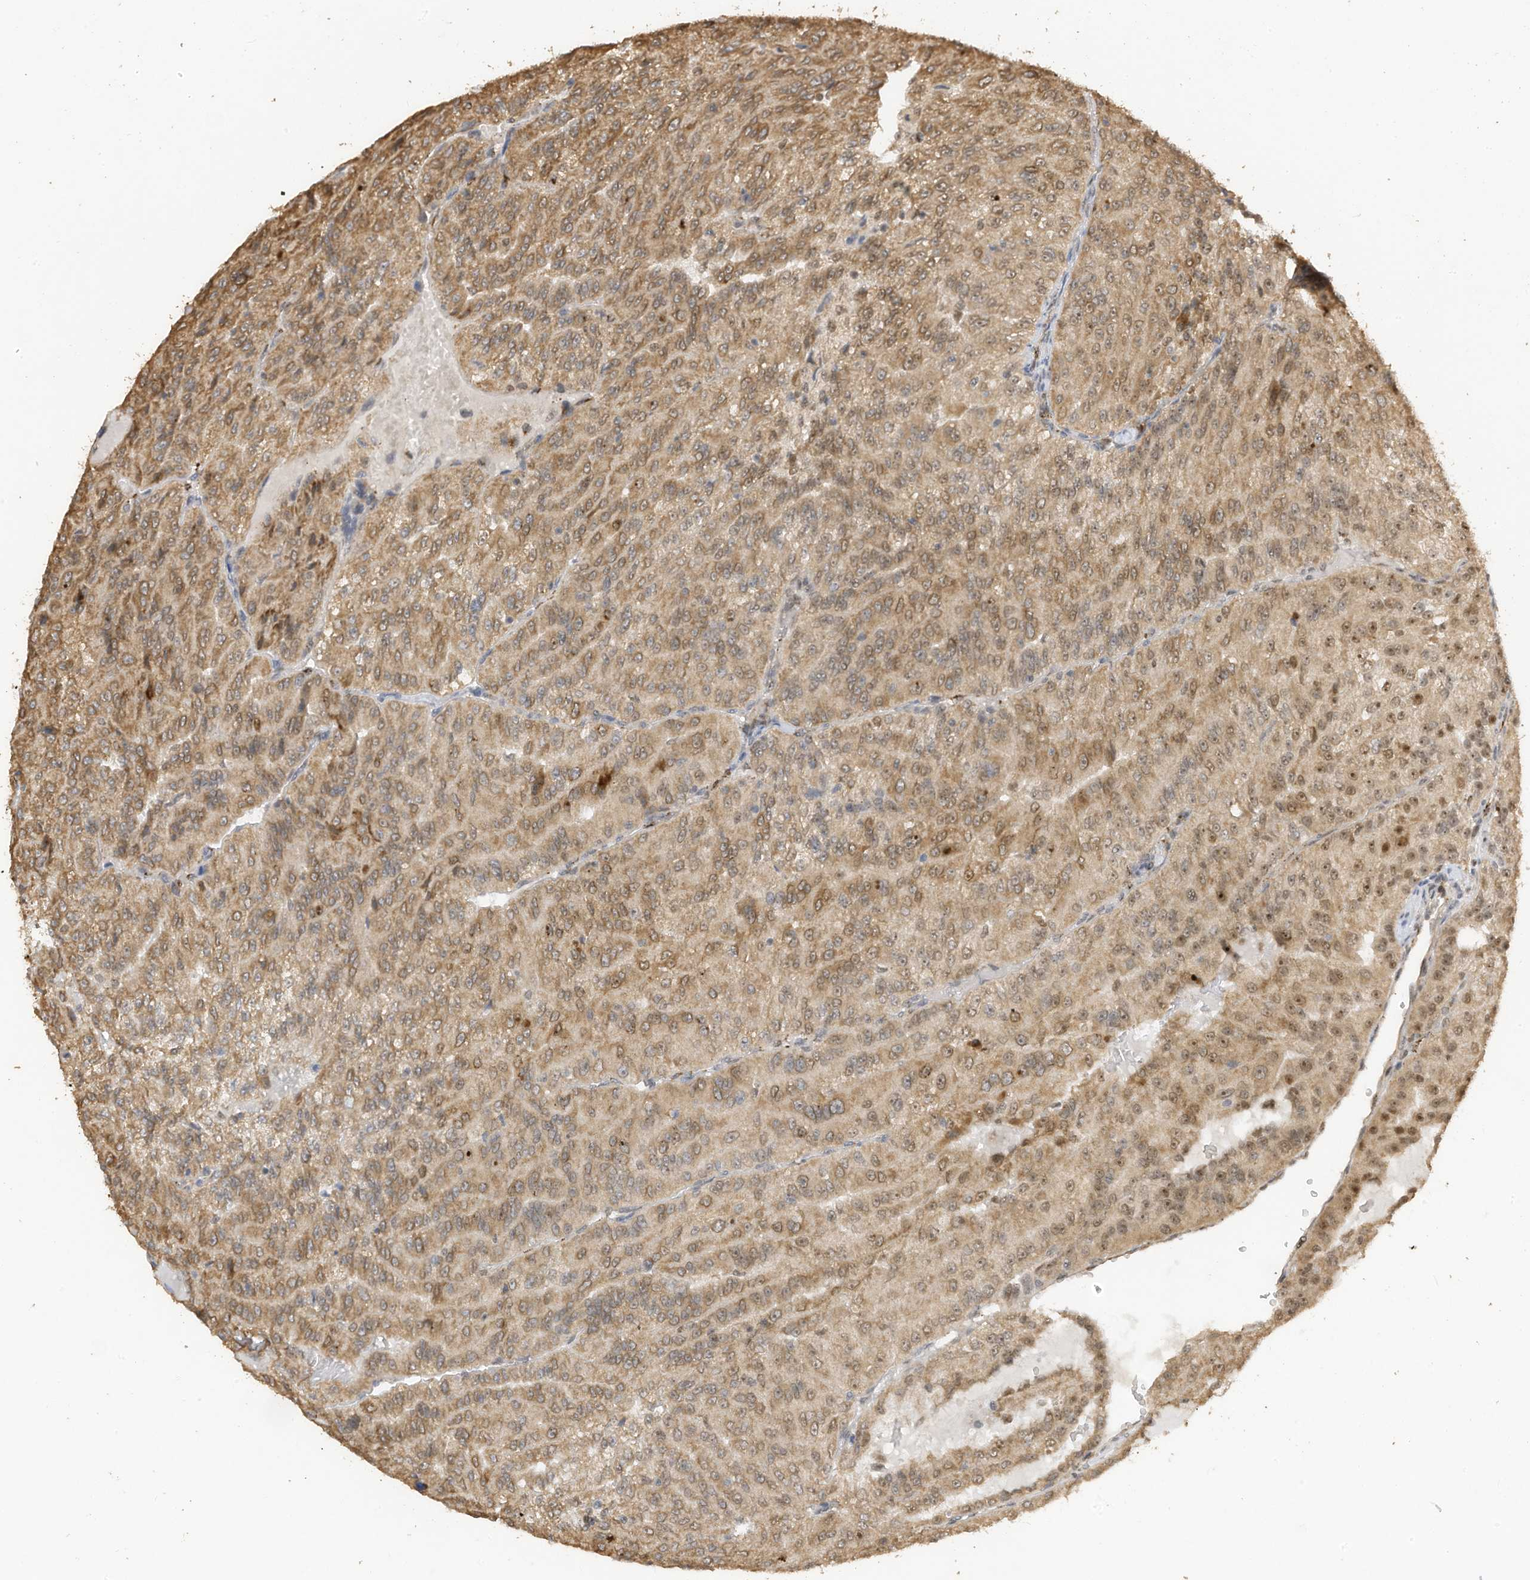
{"staining": {"intensity": "moderate", "quantity": ">75%", "location": "cytoplasmic/membranous"}, "tissue": "renal cancer", "cell_type": "Tumor cells", "image_type": "cancer", "snomed": [{"axis": "morphology", "description": "Adenocarcinoma, NOS"}, {"axis": "topography", "description": "Kidney"}], "caption": "Human renal adenocarcinoma stained with a brown dye shows moderate cytoplasmic/membranous positive staining in approximately >75% of tumor cells.", "gene": "ERLEC1", "patient": {"sex": "female", "age": 63}}